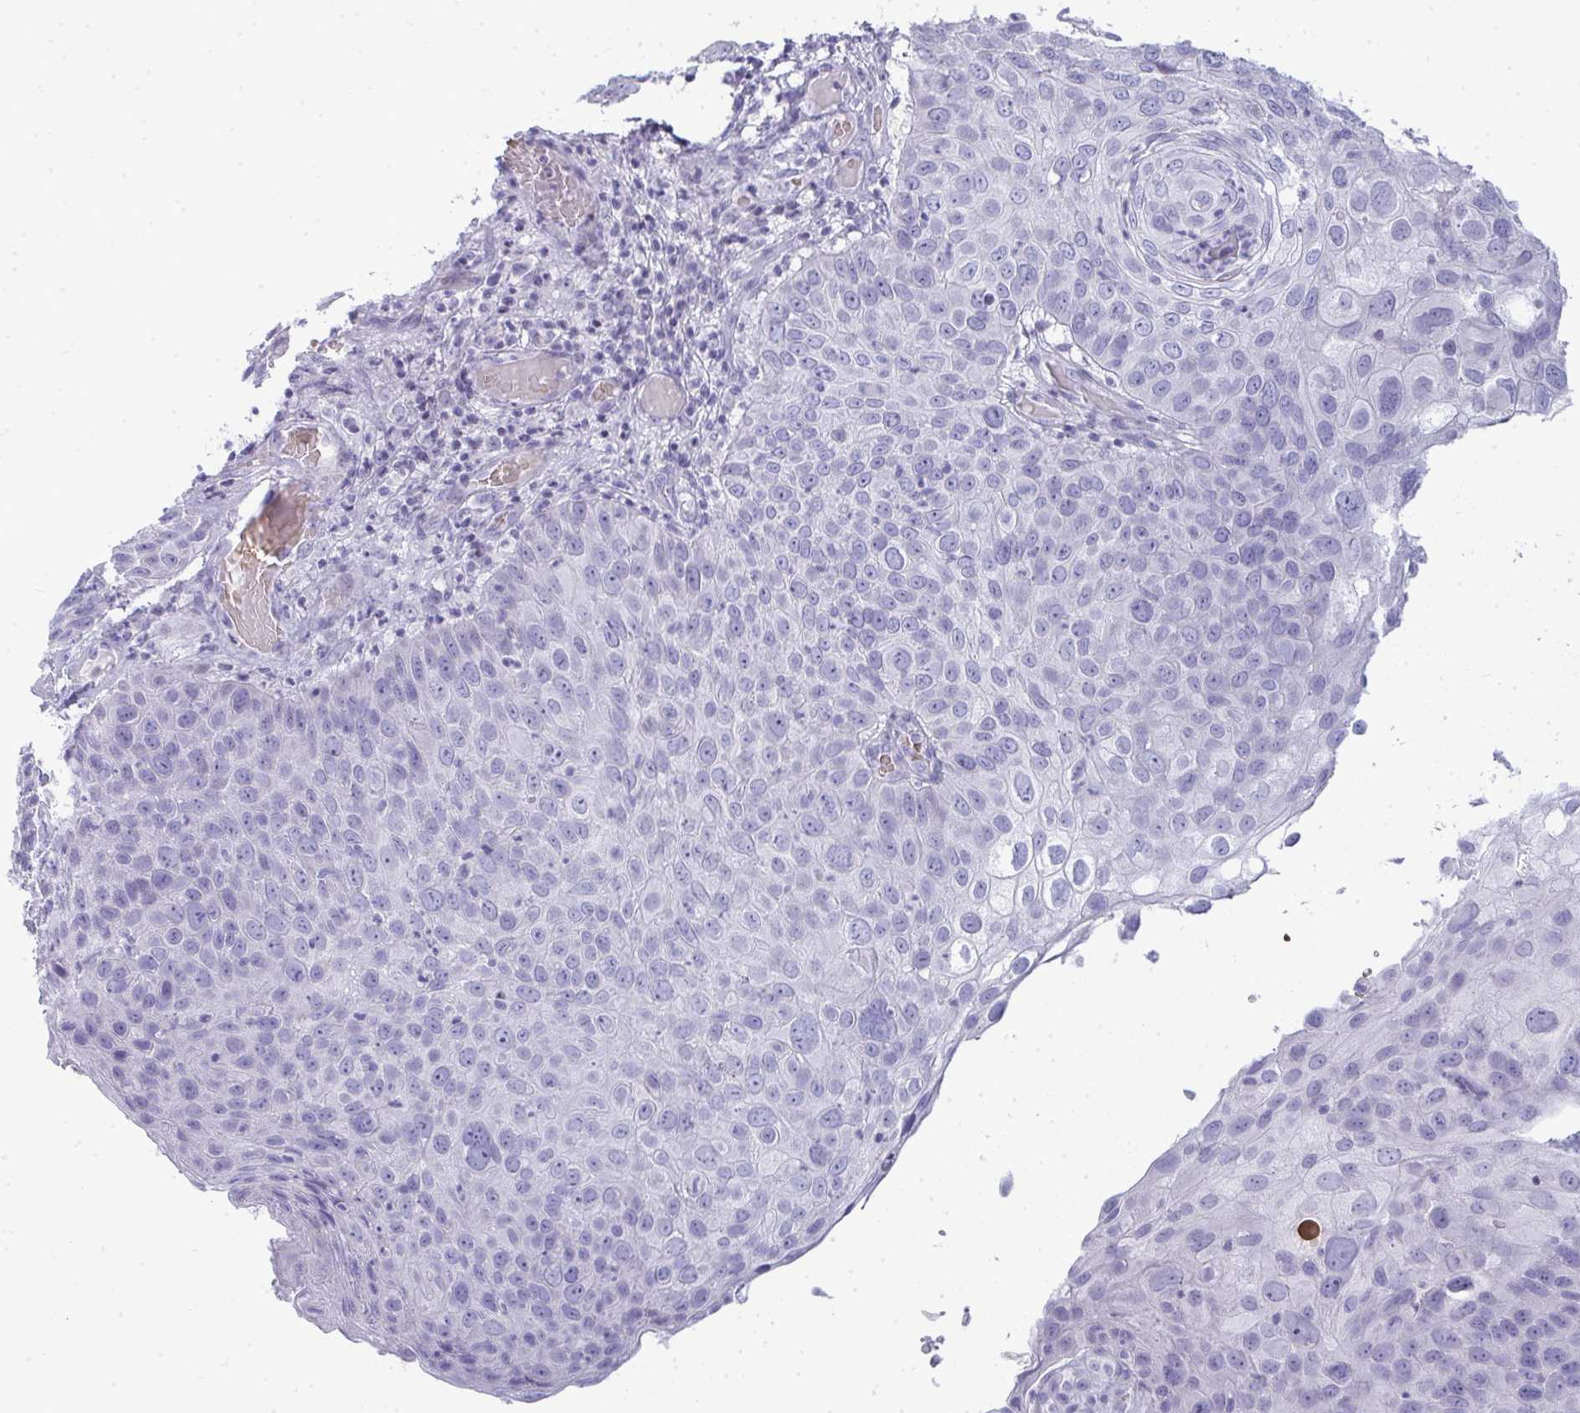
{"staining": {"intensity": "negative", "quantity": "none", "location": "none"}, "tissue": "skin cancer", "cell_type": "Tumor cells", "image_type": "cancer", "snomed": [{"axis": "morphology", "description": "Squamous cell carcinoma, NOS"}, {"axis": "topography", "description": "Skin"}], "caption": "DAB immunohistochemical staining of squamous cell carcinoma (skin) exhibits no significant staining in tumor cells.", "gene": "ZNF182", "patient": {"sex": "male", "age": 87}}